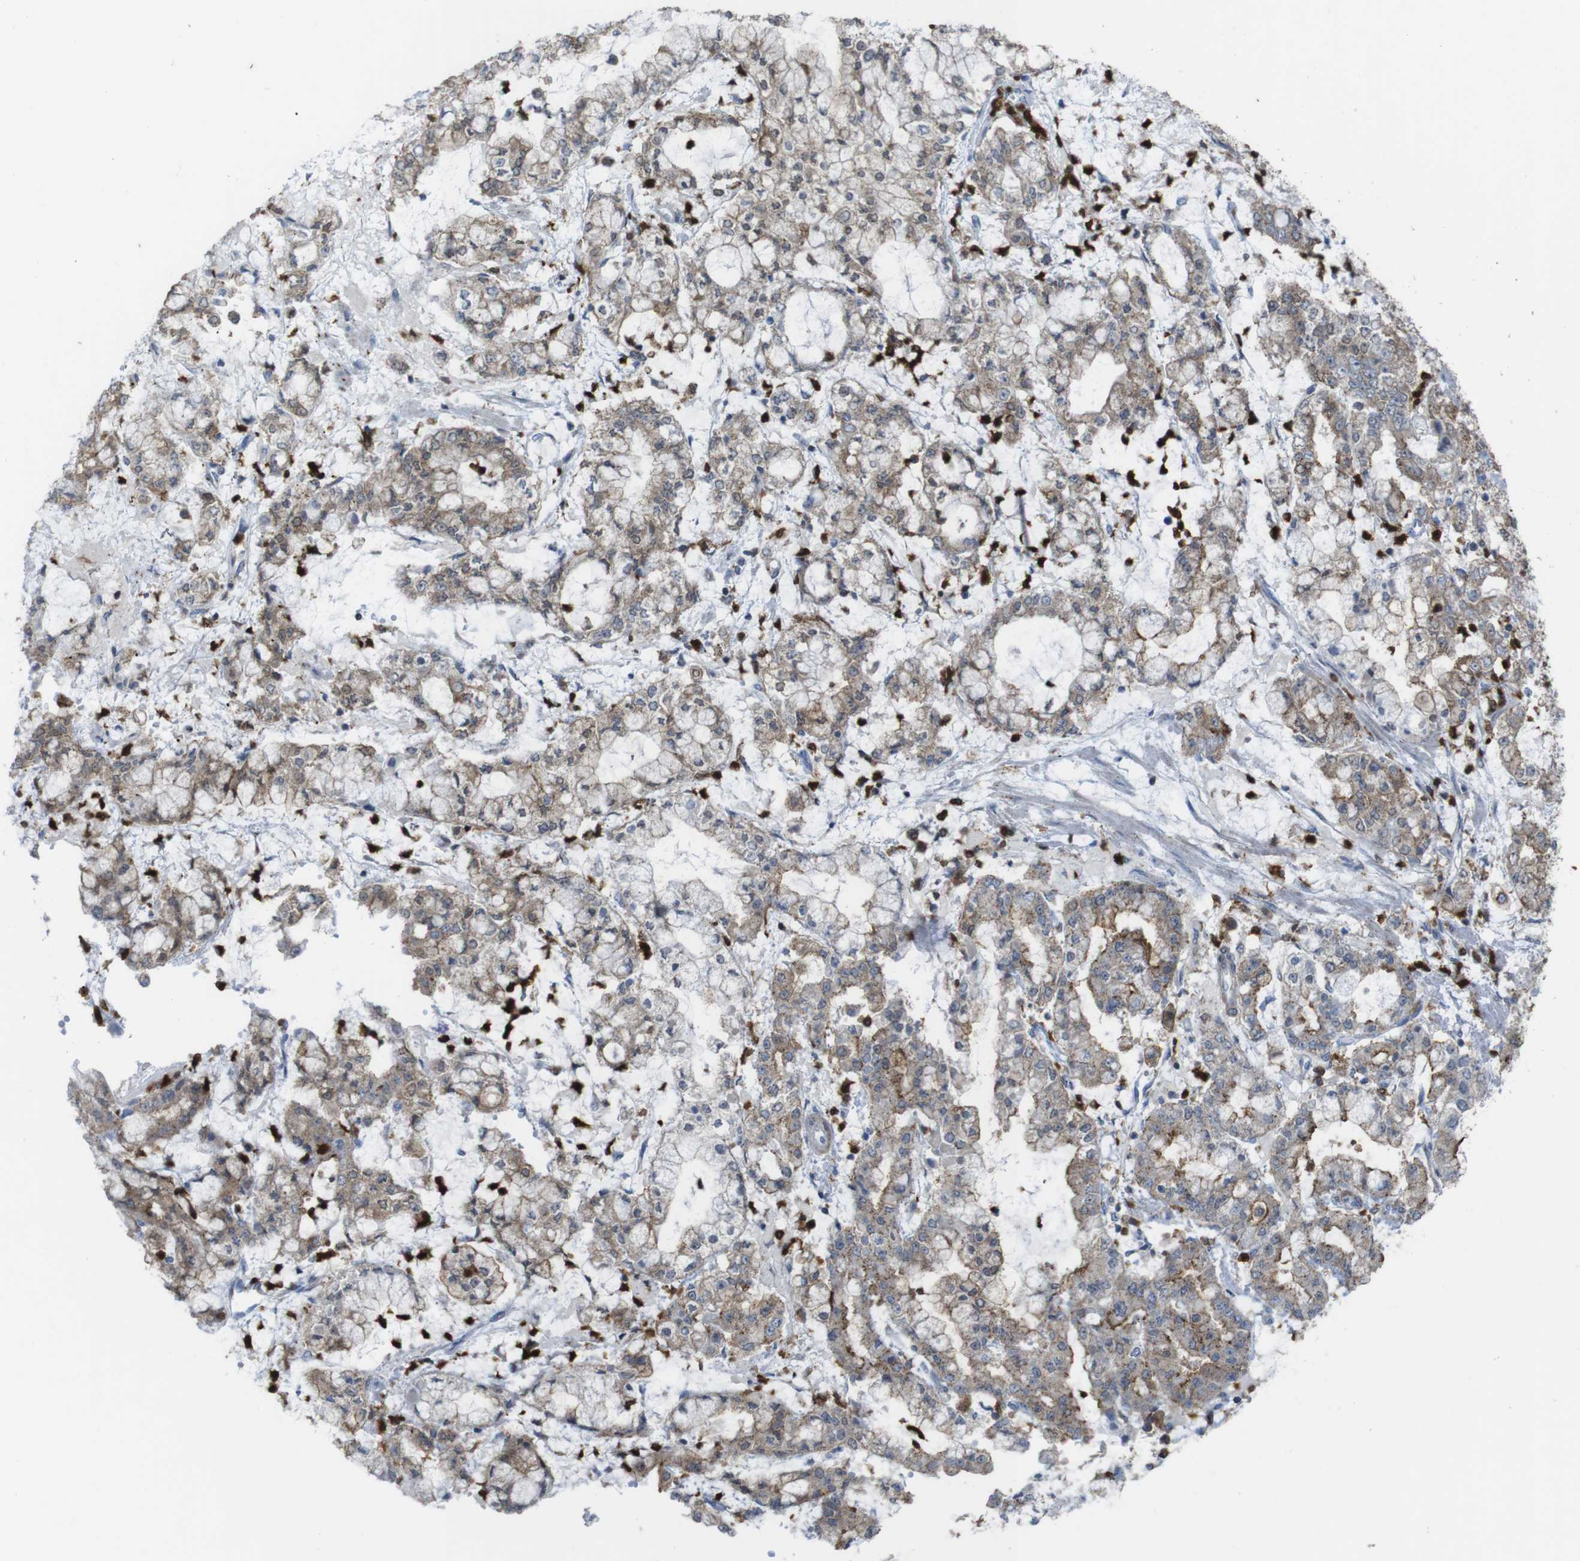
{"staining": {"intensity": "moderate", "quantity": "25%-75%", "location": "cytoplasmic/membranous"}, "tissue": "stomach cancer", "cell_type": "Tumor cells", "image_type": "cancer", "snomed": [{"axis": "morphology", "description": "Adenocarcinoma, NOS"}, {"axis": "topography", "description": "Stomach"}], "caption": "High-power microscopy captured an IHC micrograph of stomach cancer, revealing moderate cytoplasmic/membranous positivity in approximately 25%-75% of tumor cells. (DAB (3,3'-diaminobenzidine) IHC, brown staining for protein, blue staining for nuclei).", "gene": "PRKCD", "patient": {"sex": "male", "age": 76}}